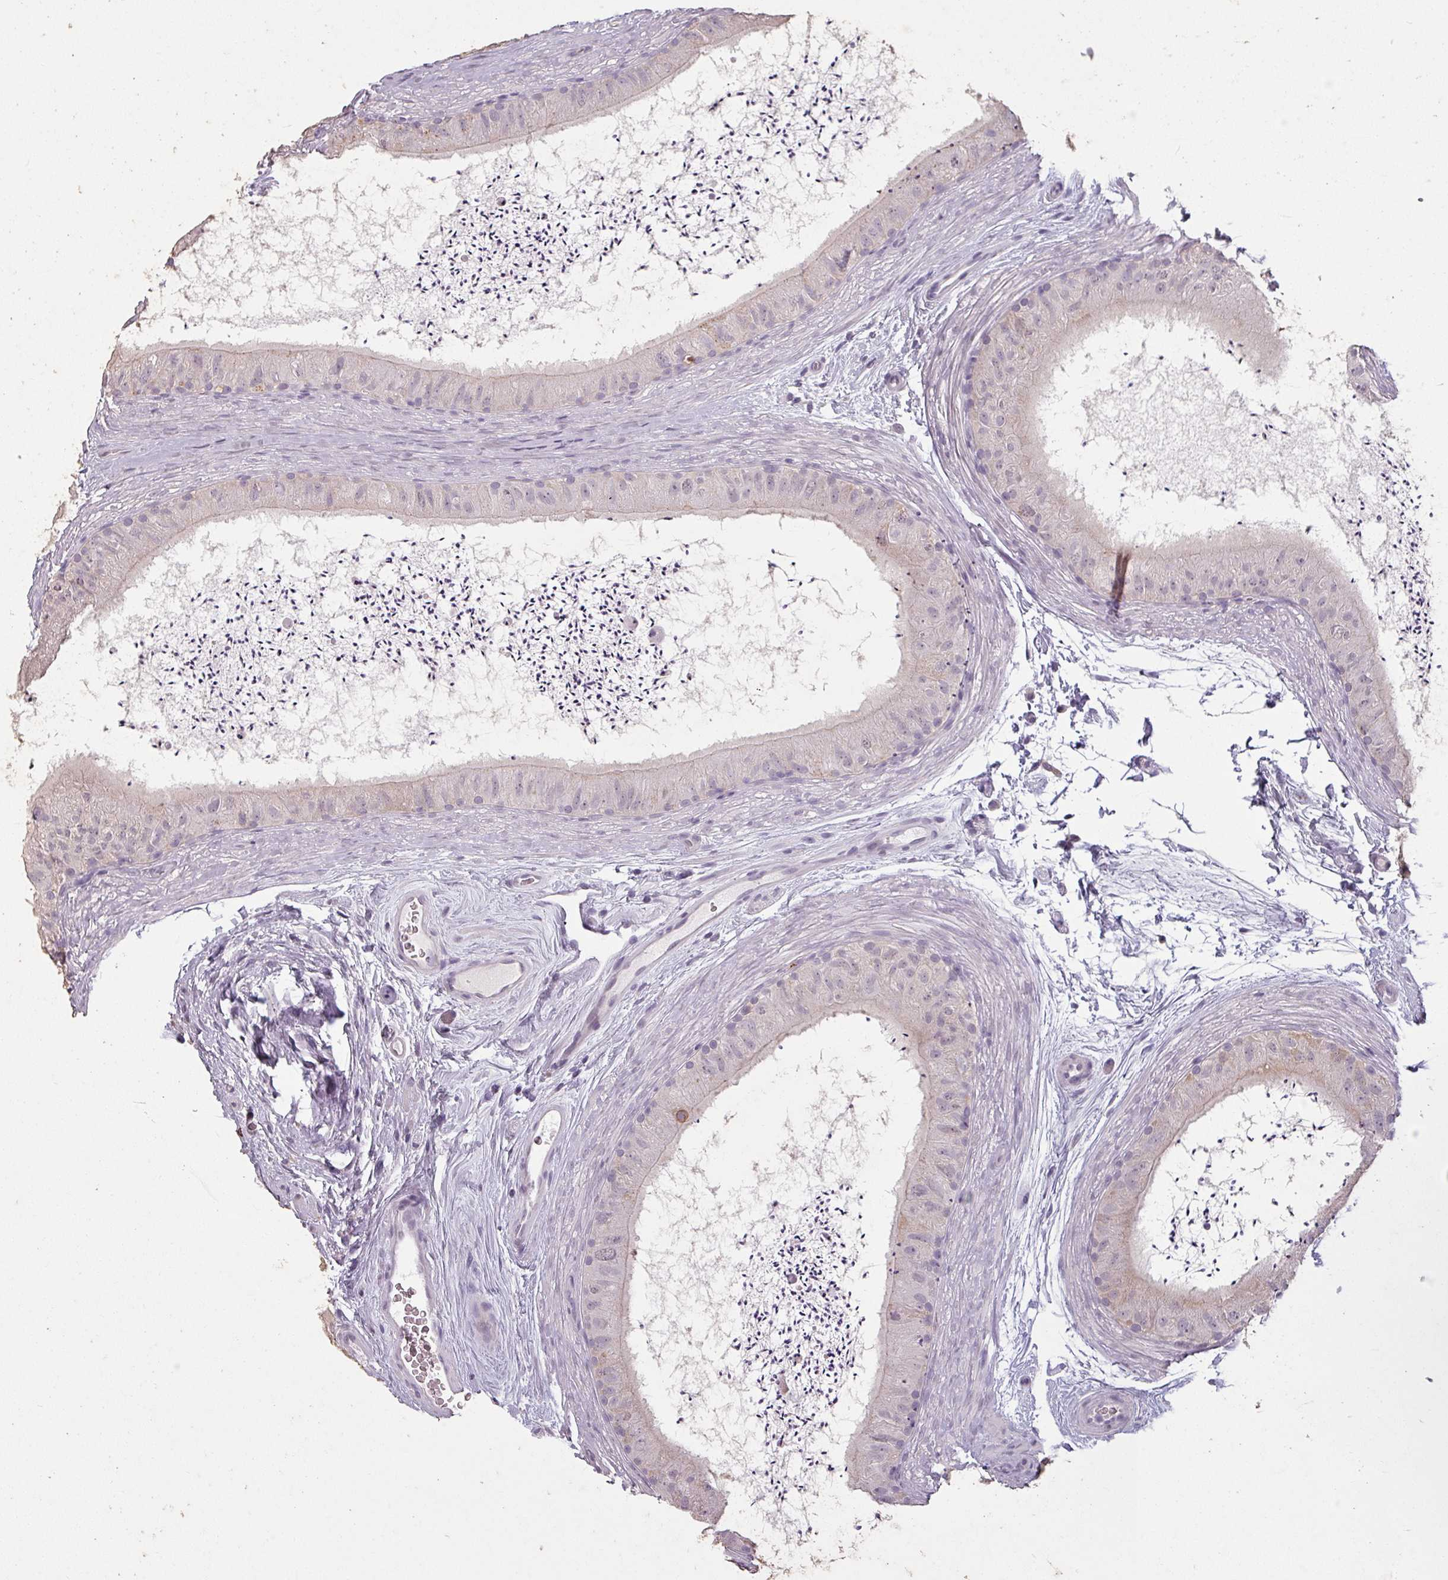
{"staining": {"intensity": "moderate", "quantity": "<25%", "location": "cytoplasmic/membranous"}, "tissue": "epididymis", "cell_type": "Glandular cells", "image_type": "normal", "snomed": [{"axis": "morphology", "description": "Normal tissue, NOS"}, {"axis": "topography", "description": "Epididymis"}], "caption": "IHC micrograph of benign epididymis: human epididymis stained using immunohistochemistry exhibits low levels of moderate protein expression localized specifically in the cytoplasmic/membranous of glandular cells, appearing as a cytoplasmic/membranous brown color.", "gene": "LYPLA1", "patient": {"sex": "male", "age": 50}}